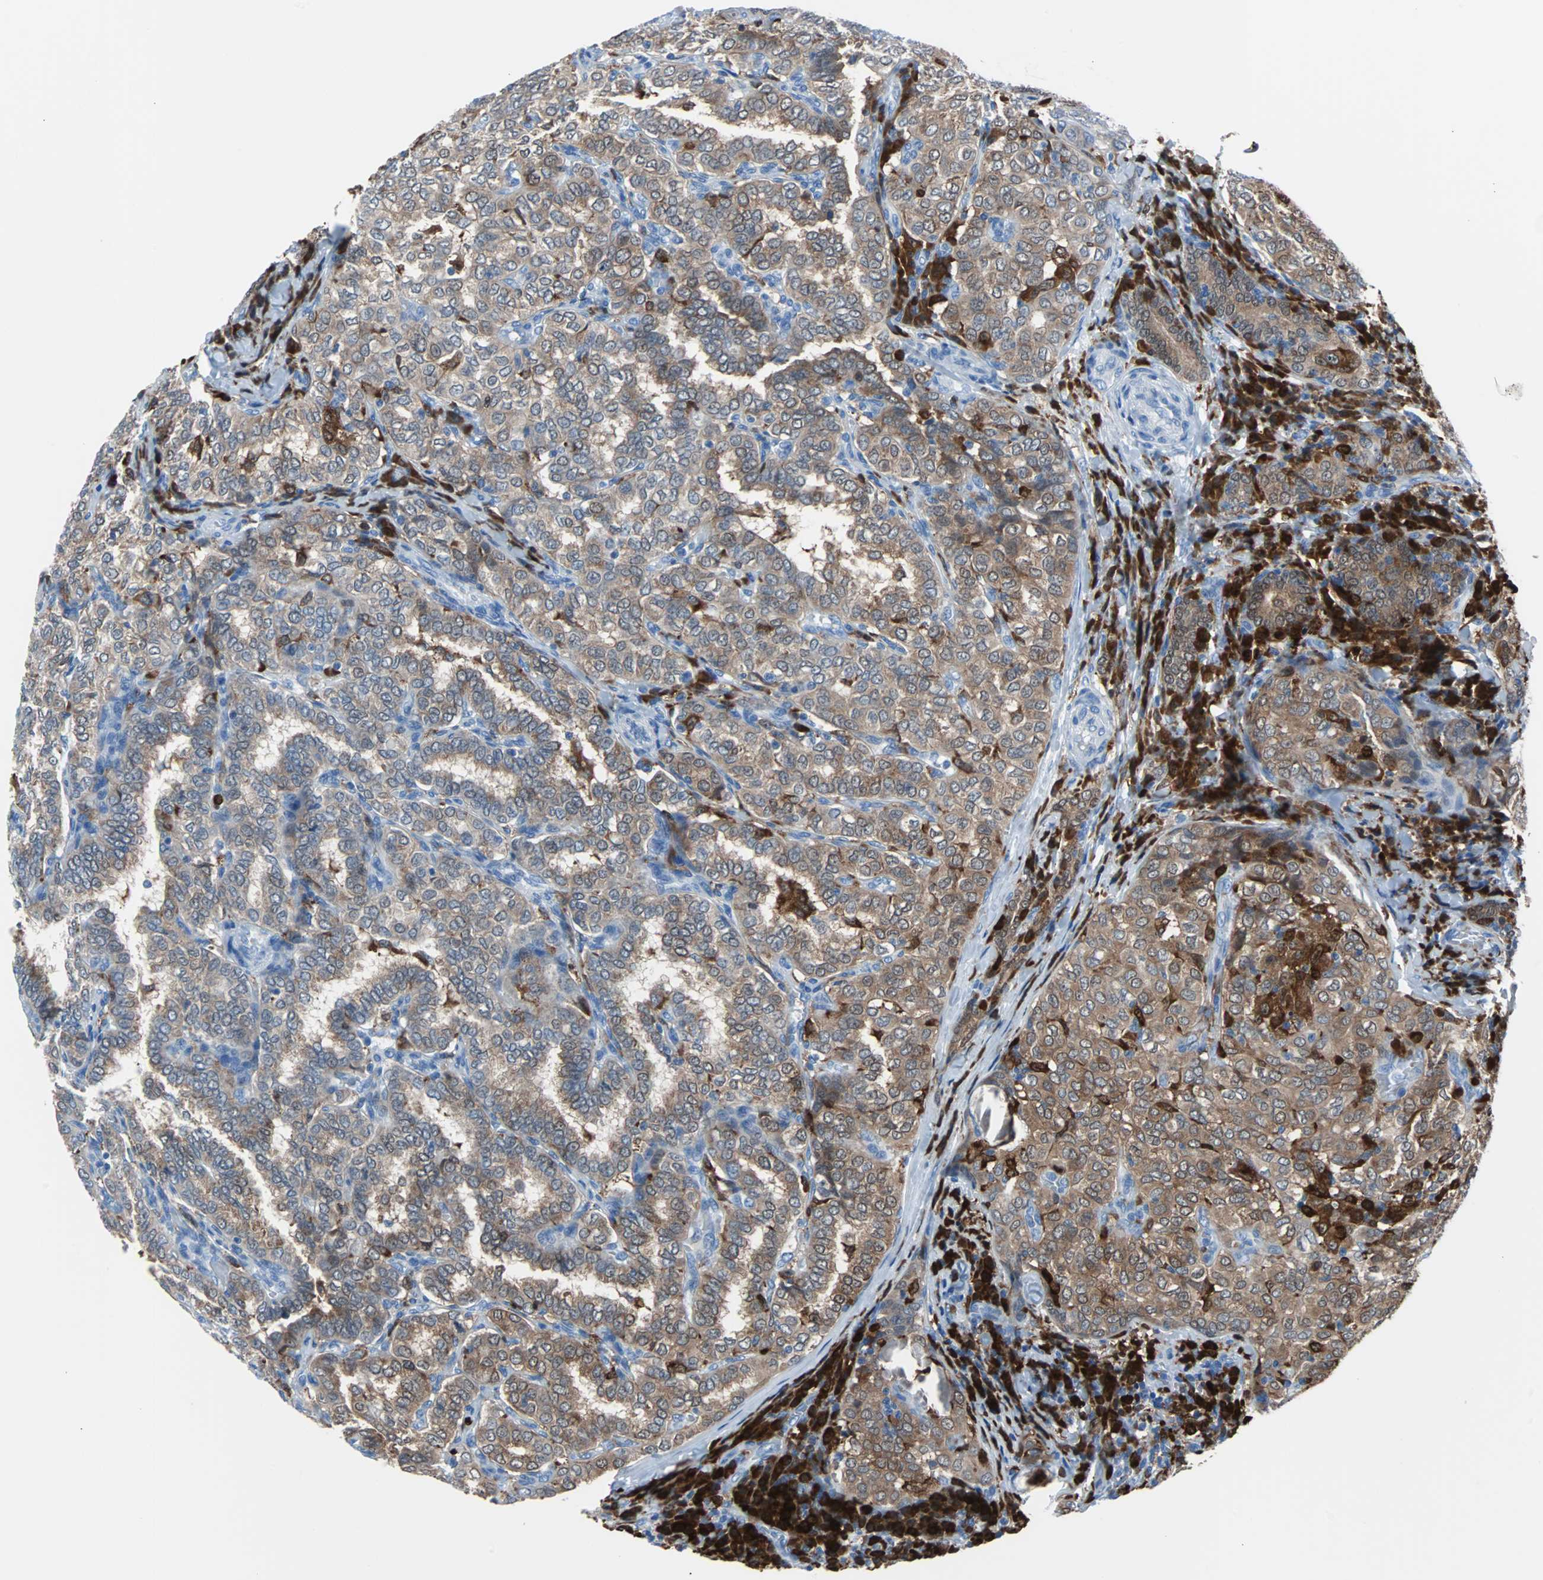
{"staining": {"intensity": "moderate", "quantity": "25%-75%", "location": "cytoplasmic/membranous"}, "tissue": "thyroid cancer", "cell_type": "Tumor cells", "image_type": "cancer", "snomed": [{"axis": "morphology", "description": "Papillary adenocarcinoma, NOS"}, {"axis": "topography", "description": "Thyroid gland"}], "caption": "The photomicrograph shows immunohistochemical staining of papillary adenocarcinoma (thyroid). There is moderate cytoplasmic/membranous expression is present in about 25%-75% of tumor cells.", "gene": "SYK", "patient": {"sex": "female", "age": 30}}